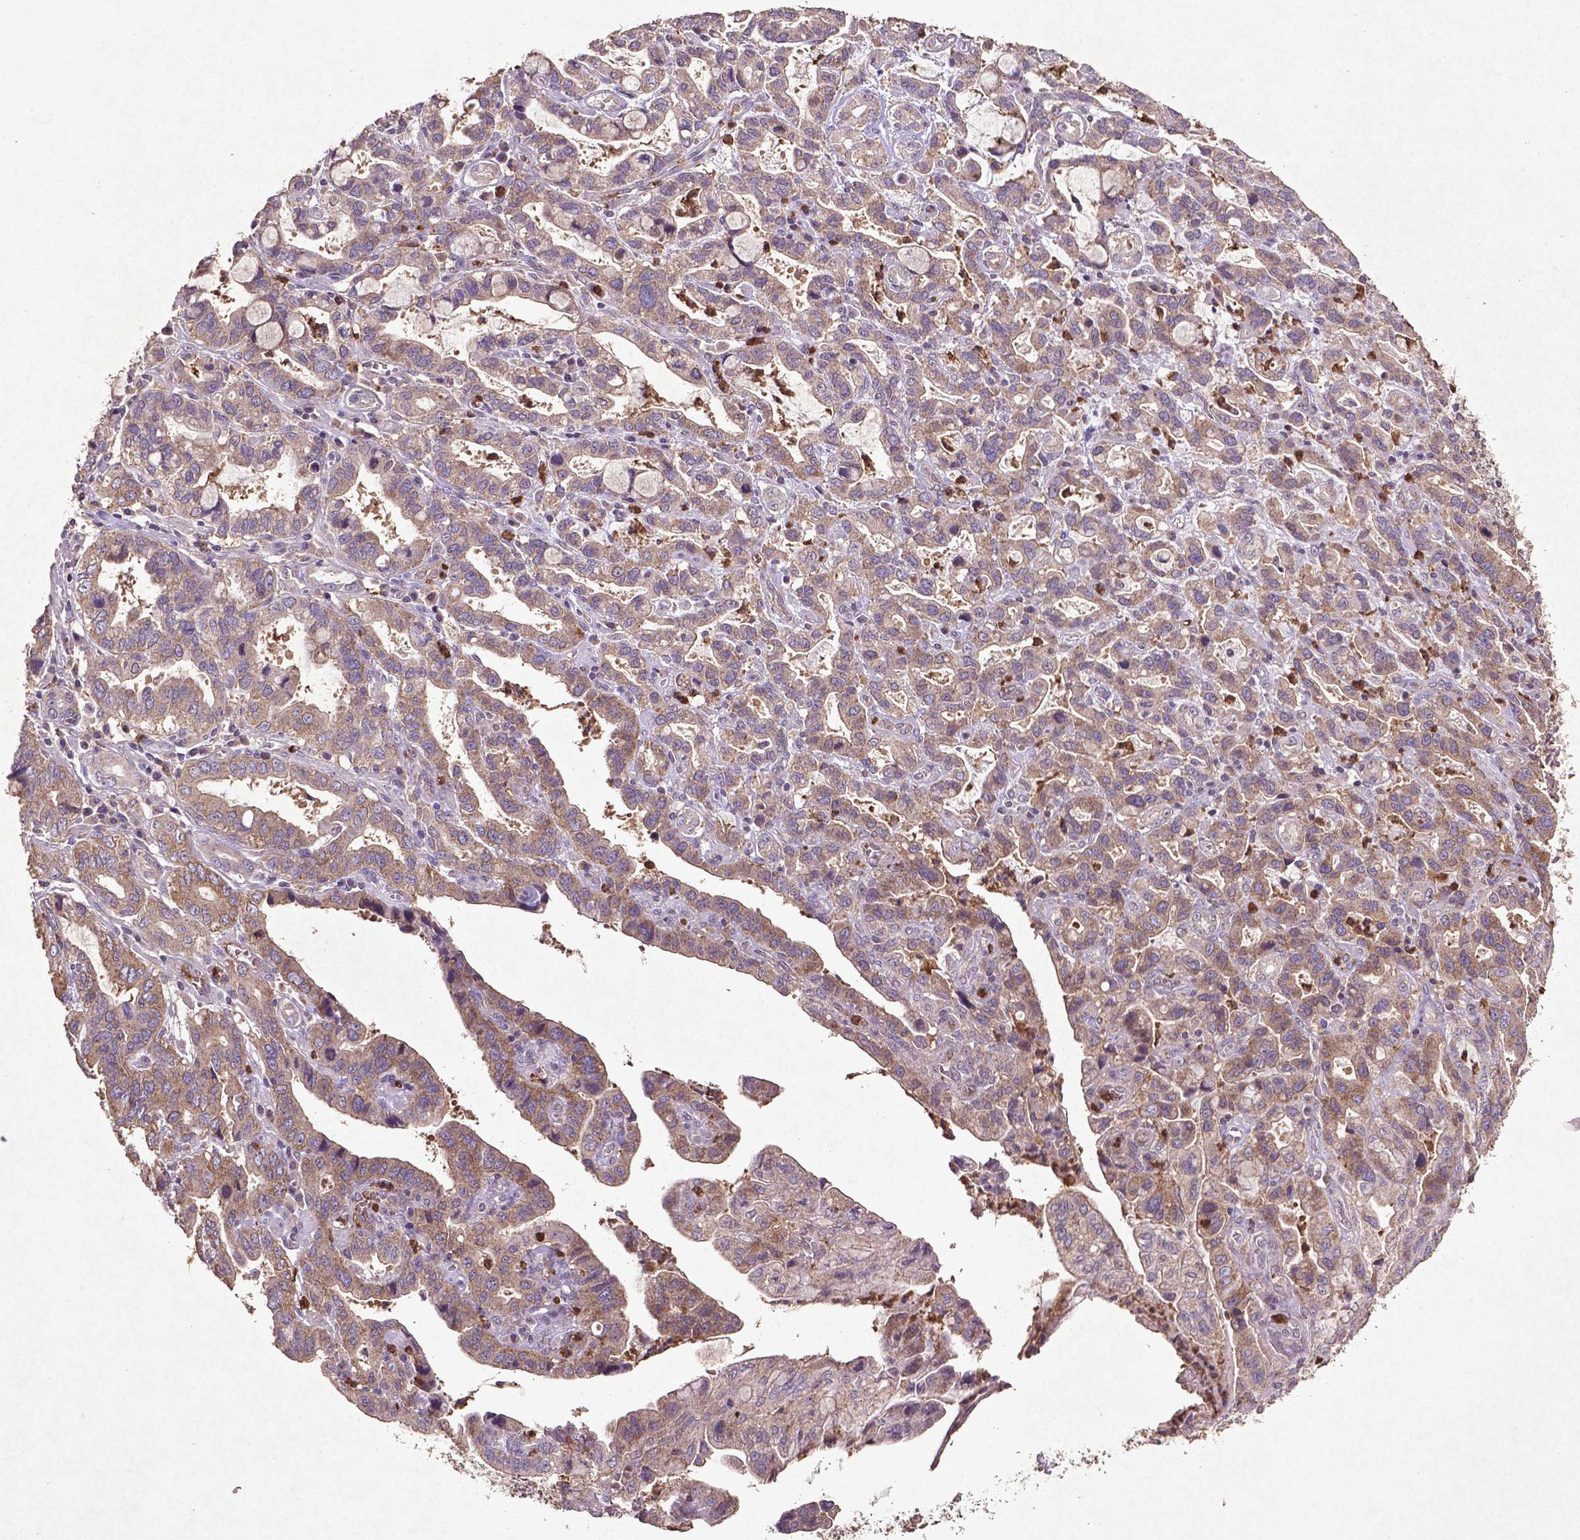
{"staining": {"intensity": "moderate", "quantity": ">75%", "location": "cytoplasmic/membranous"}, "tissue": "stomach cancer", "cell_type": "Tumor cells", "image_type": "cancer", "snomed": [{"axis": "morphology", "description": "Adenocarcinoma, NOS"}, {"axis": "topography", "description": "Stomach, lower"}], "caption": "Stomach cancer stained for a protein exhibits moderate cytoplasmic/membranous positivity in tumor cells. (DAB (3,3'-diaminobenzidine) IHC, brown staining for protein, blue staining for nuclei).", "gene": "MTOR", "patient": {"sex": "female", "age": 76}}